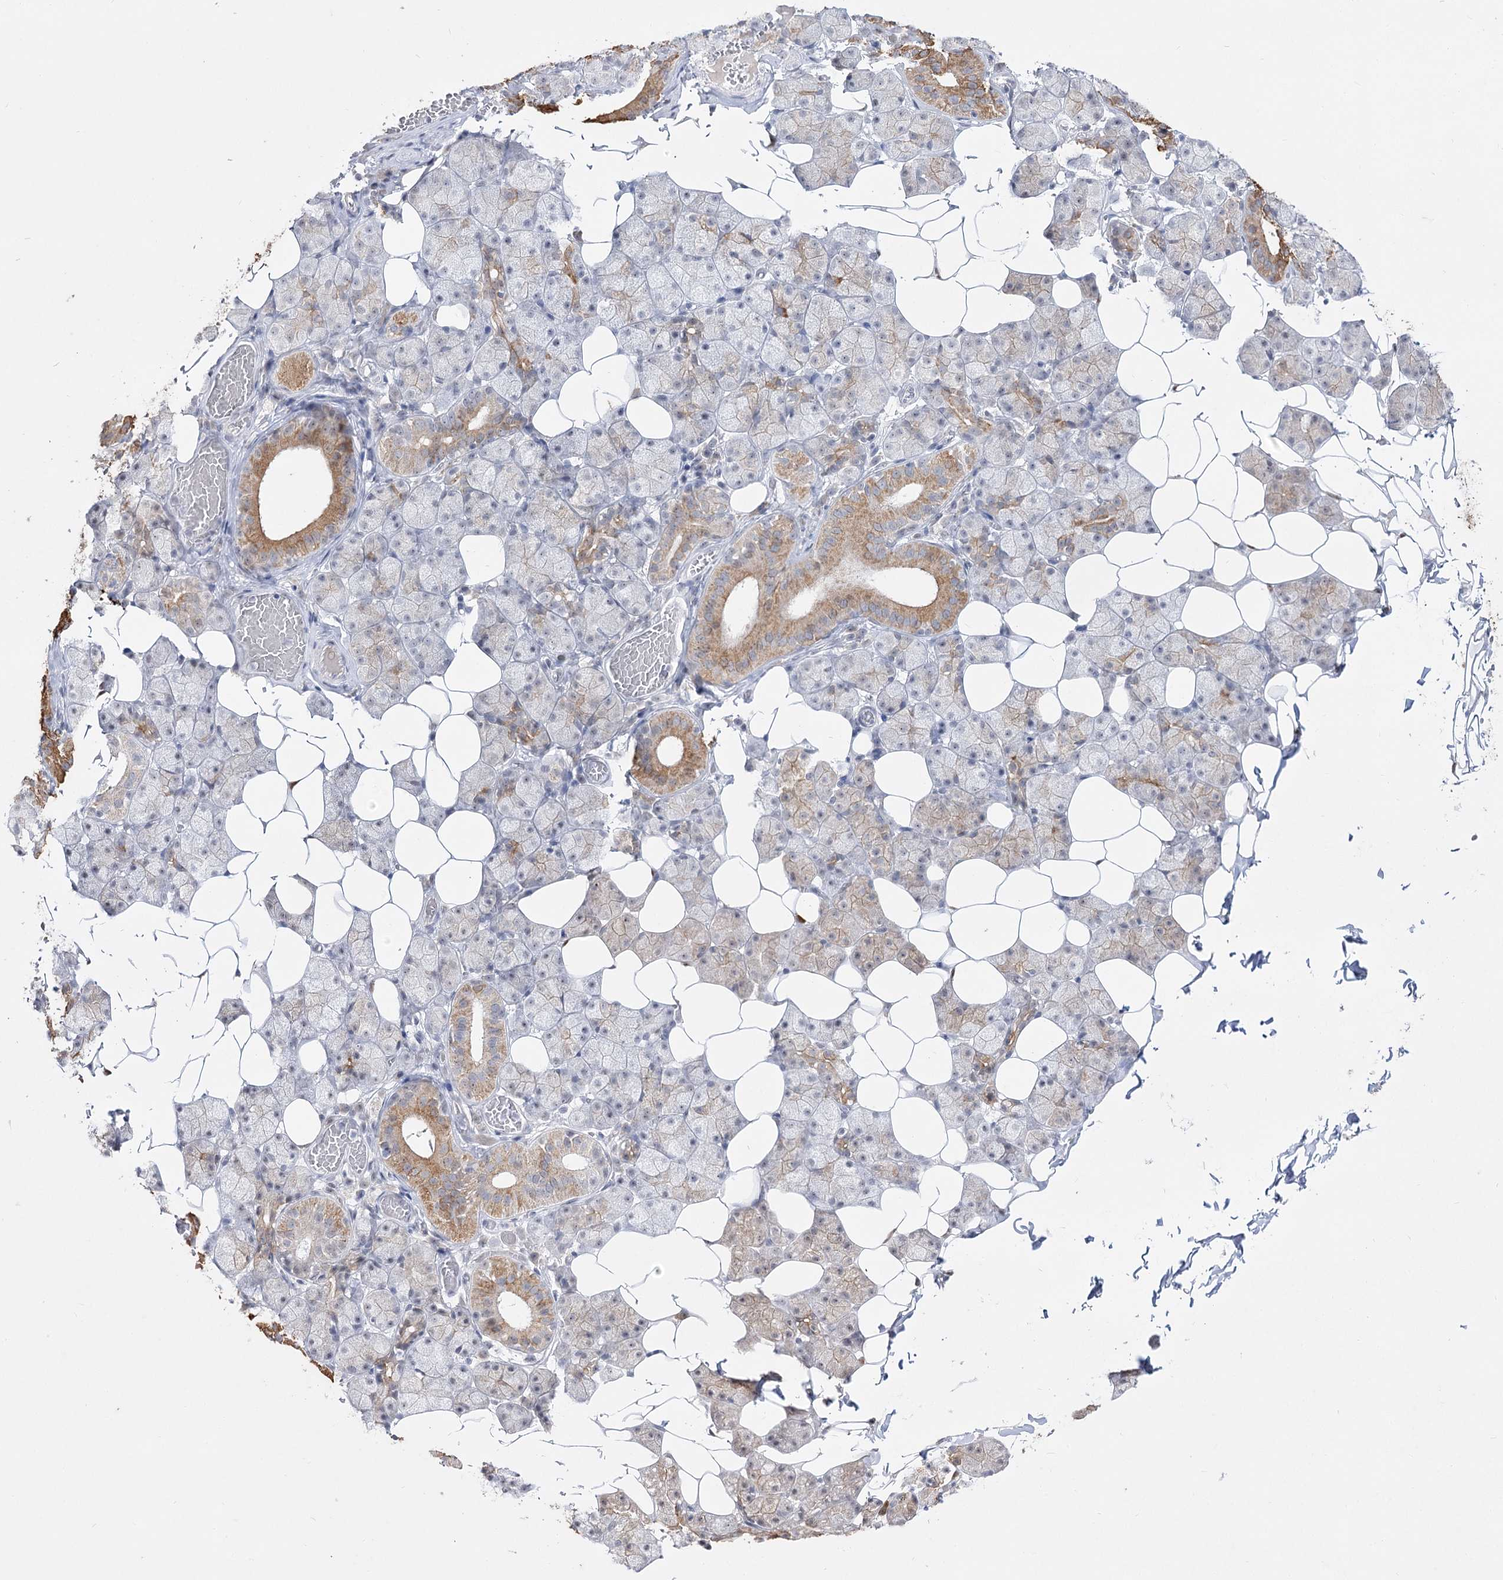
{"staining": {"intensity": "weak", "quantity": "25%-75%", "location": "cytoplasmic/membranous,nuclear"}, "tissue": "salivary gland", "cell_type": "Glandular cells", "image_type": "normal", "snomed": [{"axis": "morphology", "description": "Normal tissue, NOS"}, {"axis": "topography", "description": "Salivary gland"}], "caption": "Immunohistochemistry (IHC) (DAB) staining of benign human salivary gland shows weak cytoplasmic/membranous,nuclear protein positivity in approximately 25%-75% of glandular cells.", "gene": "DDX50", "patient": {"sex": "female", "age": 33}}